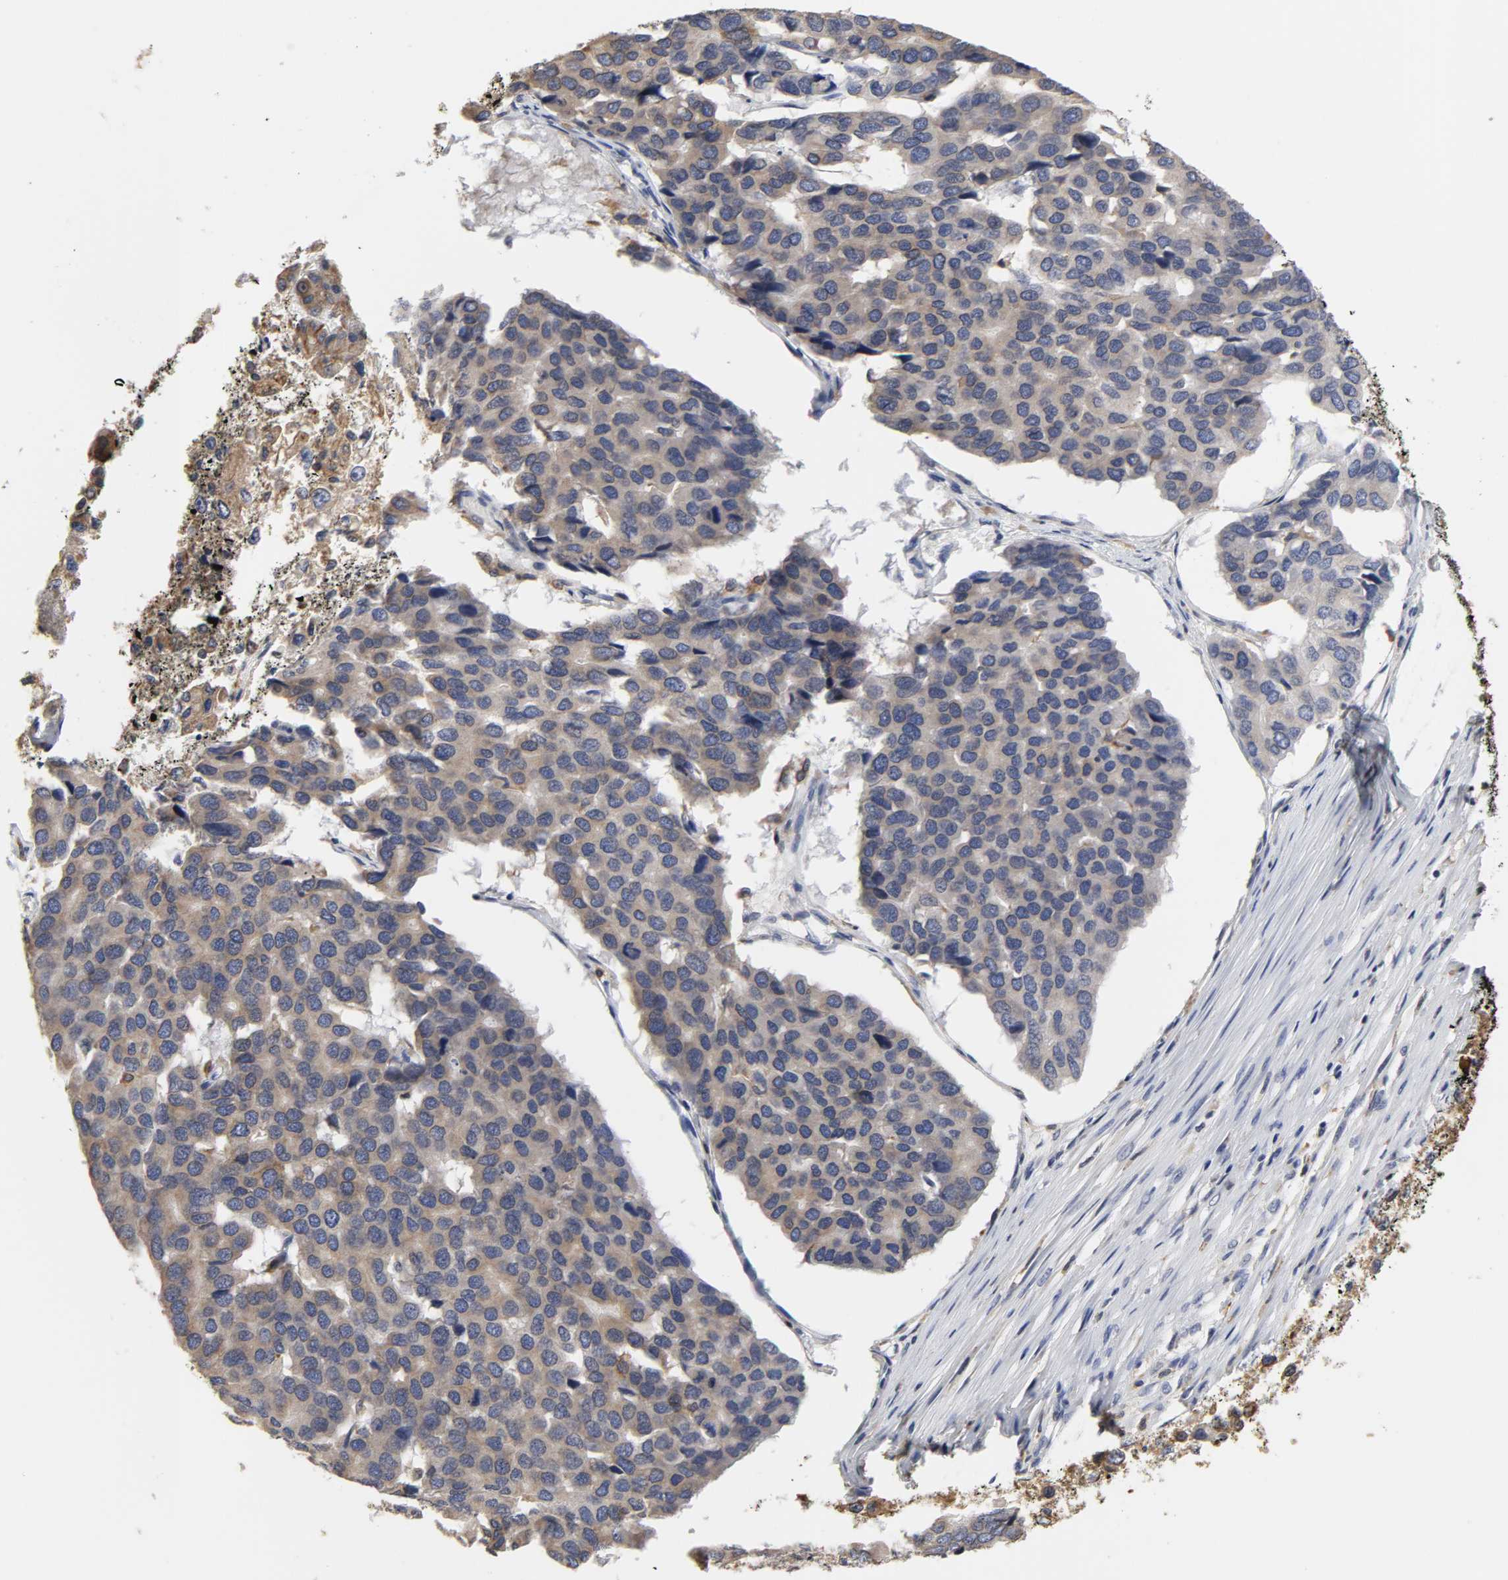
{"staining": {"intensity": "weak", "quantity": ">75%", "location": "cytoplasmic/membranous"}, "tissue": "pancreatic cancer", "cell_type": "Tumor cells", "image_type": "cancer", "snomed": [{"axis": "morphology", "description": "Adenocarcinoma, NOS"}, {"axis": "topography", "description": "Pancreas"}], "caption": "A brown stain highlights weak cytoplasmic/membranous positivity of a protein in adenocarcinoma (pancreatic) tumor cells. The staining was performed using DAB, with brown indicating positive protein expression. Nuclei are stained blue with hematoxylin.", "gene": "HCK", "patient": {"sex": "male", "age": 50}}